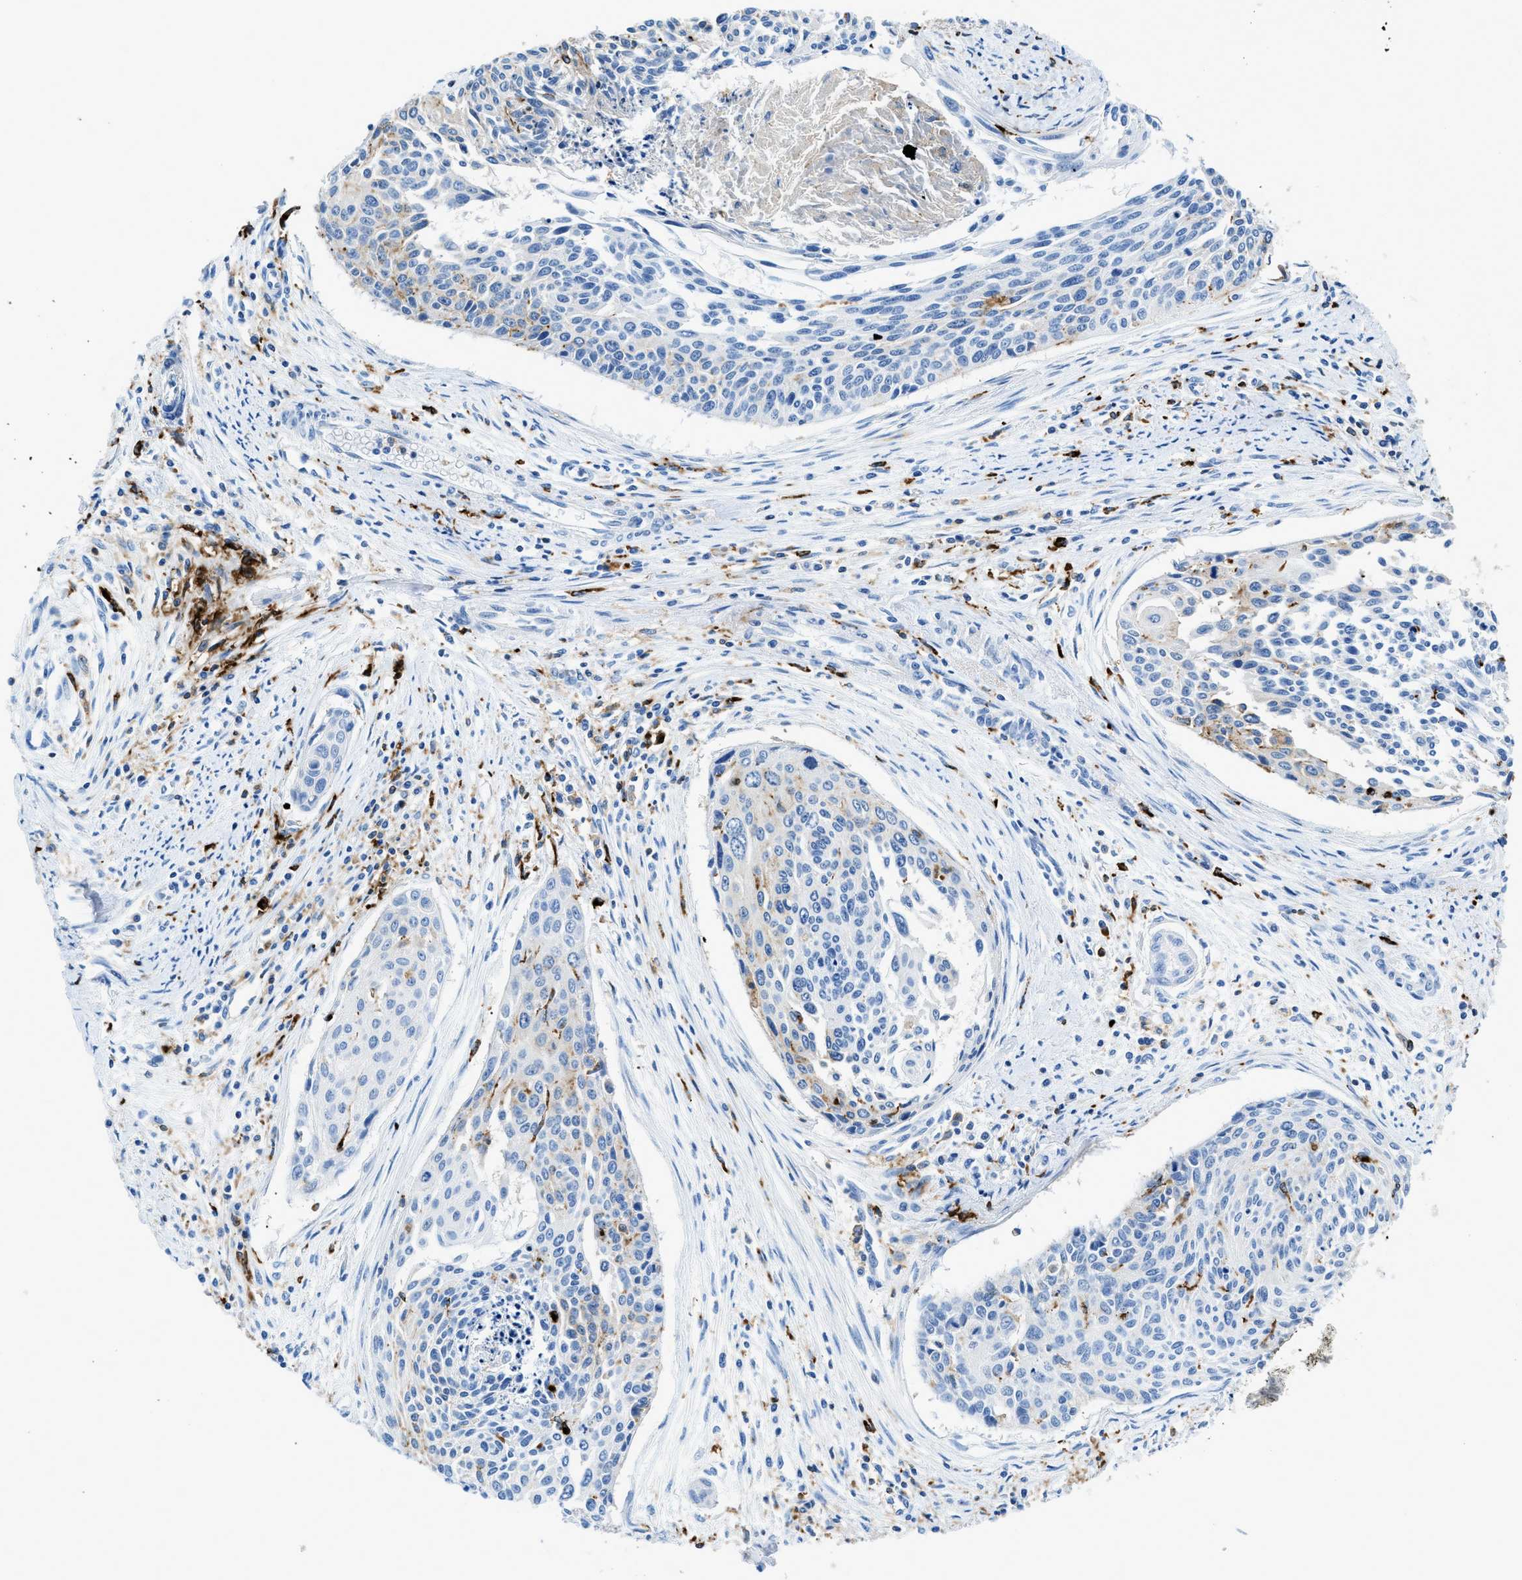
{"staining": {"intensity": "weak", "quantity": "25%-75%", "location": "cytoplasmic/membranous"}, "tissue": "cervical cancer", "cell_type": "Tumor cells", "image_type": "cancer", "snomed": [{"axis": "morphology", "description": "Squamous cell carcinoma, NOS"}, {"axis": "topography", "description": "Cervix"}], "caption": "High-power microscopy captured an IHC image of cervical cancer, revealing weak cytoplasmic/membranous expression in approximately 25%-75% of tumor cells. Using DAB (3,3'-diaminobenzidine) (brown) and hematoxylin (blue) stains, captured at high magnification using brightfield microscopy.", "gene": "CD226", "patient": {"sex": "female", "age": 55}}